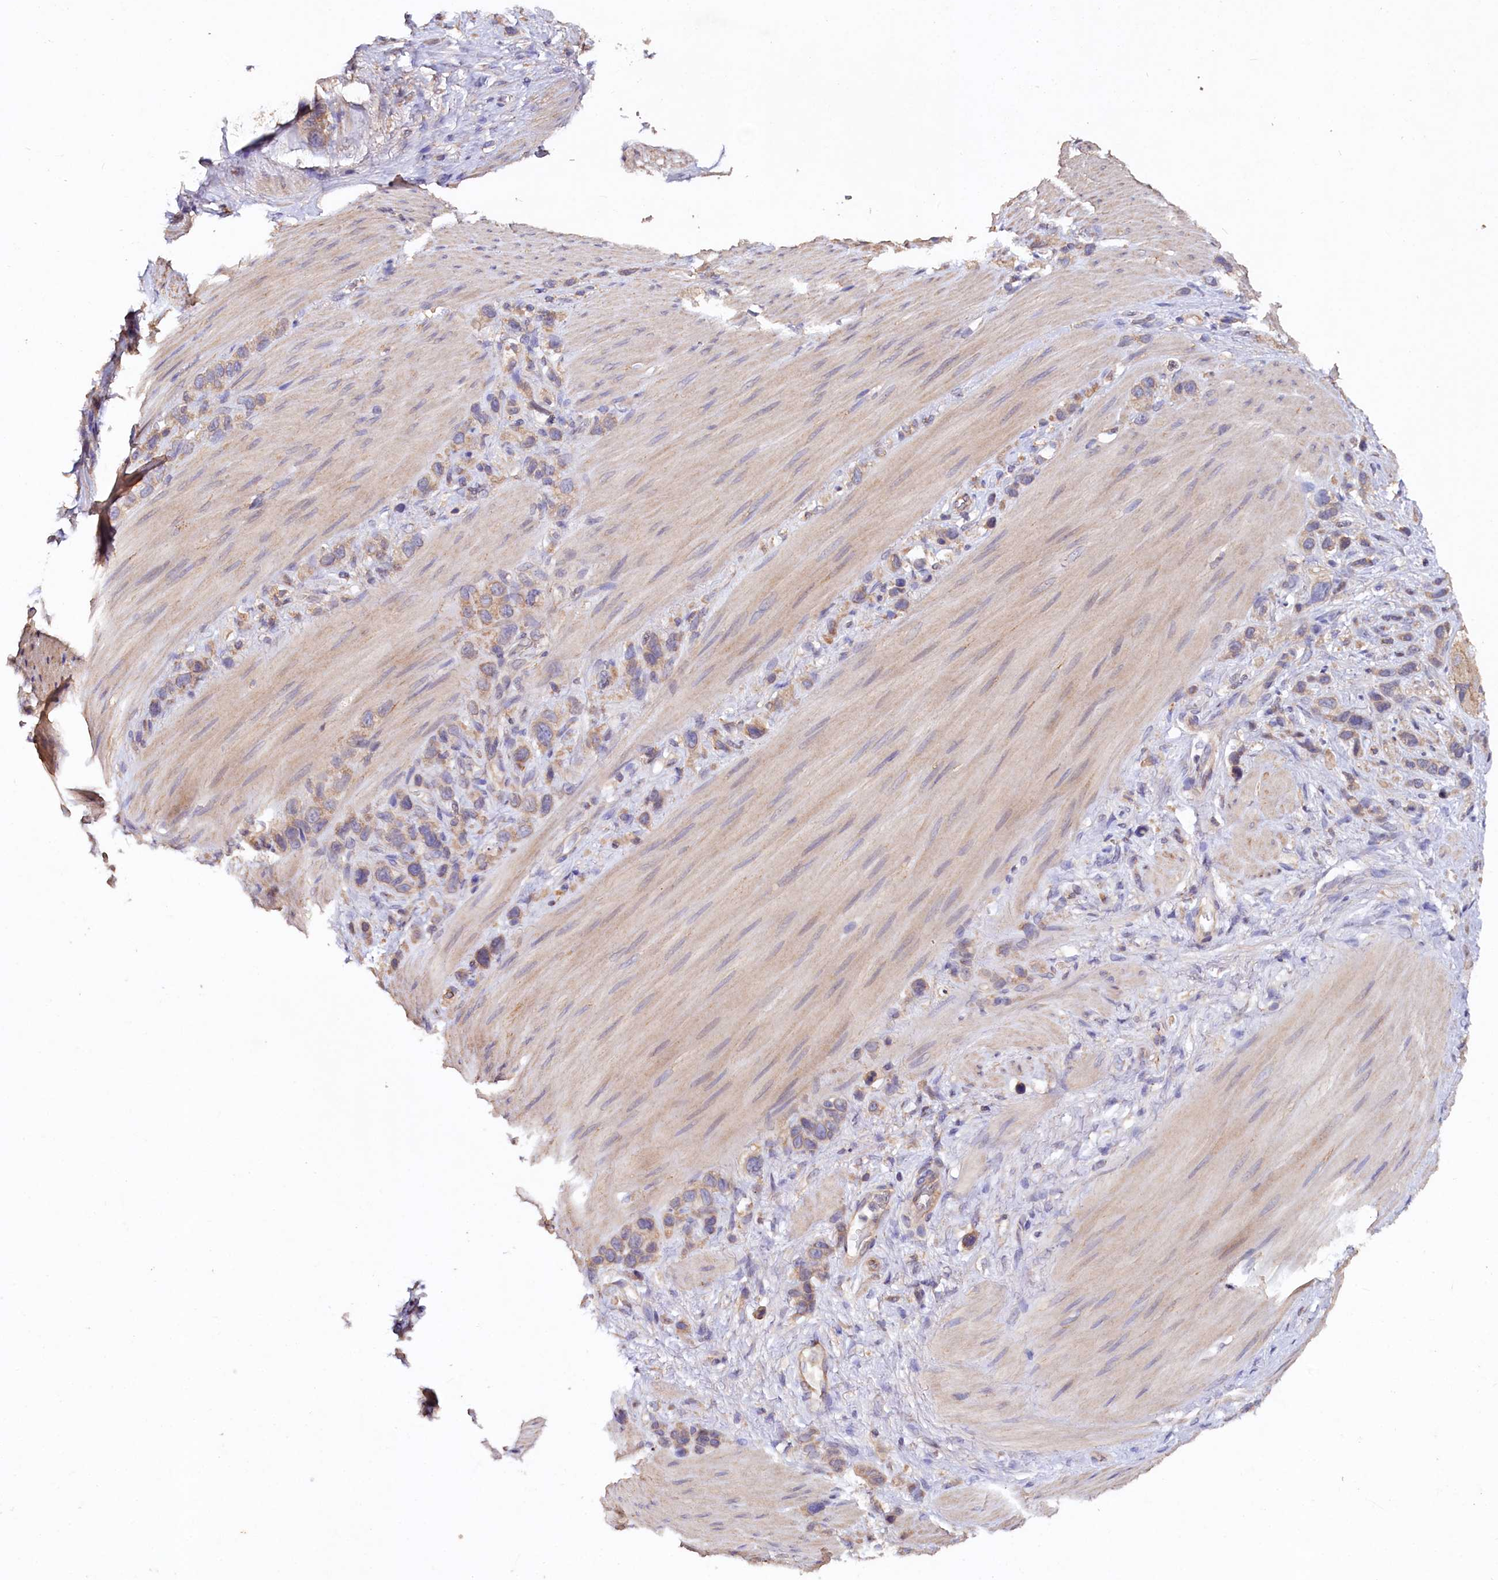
{"staining": {"intensity": "weak", "quantity": "25%-75%", "location": "cytoplasmic/membranous"}, "tissue": "stomach cancer", "cell_type": "Tumor cells", "image_type": "cancer", "snomed": [{"axis": "morphology", "description": "Adenocarcinoma, NOS"}, {"axis": "morphology", "description": "Adenocarcinoma, High grade"}, {"axis": "topography", "description": "Stomach, upper"}, {"axis": "topography", "description": "Stomach, lower"}], "caption": "Stomach cancer stained with IHC exhibits weak cytoplasmic/membranous positivity in approximately 25%-75% of tumor cells. (Stains: DAB (3,3'-diaminobenzidine) in brown, nuclei in blue, Microscopy: brightfield microscopy at high magnification).", "gene": "ETFBKMT", "patient": {"sex": "female", "age": 65}}